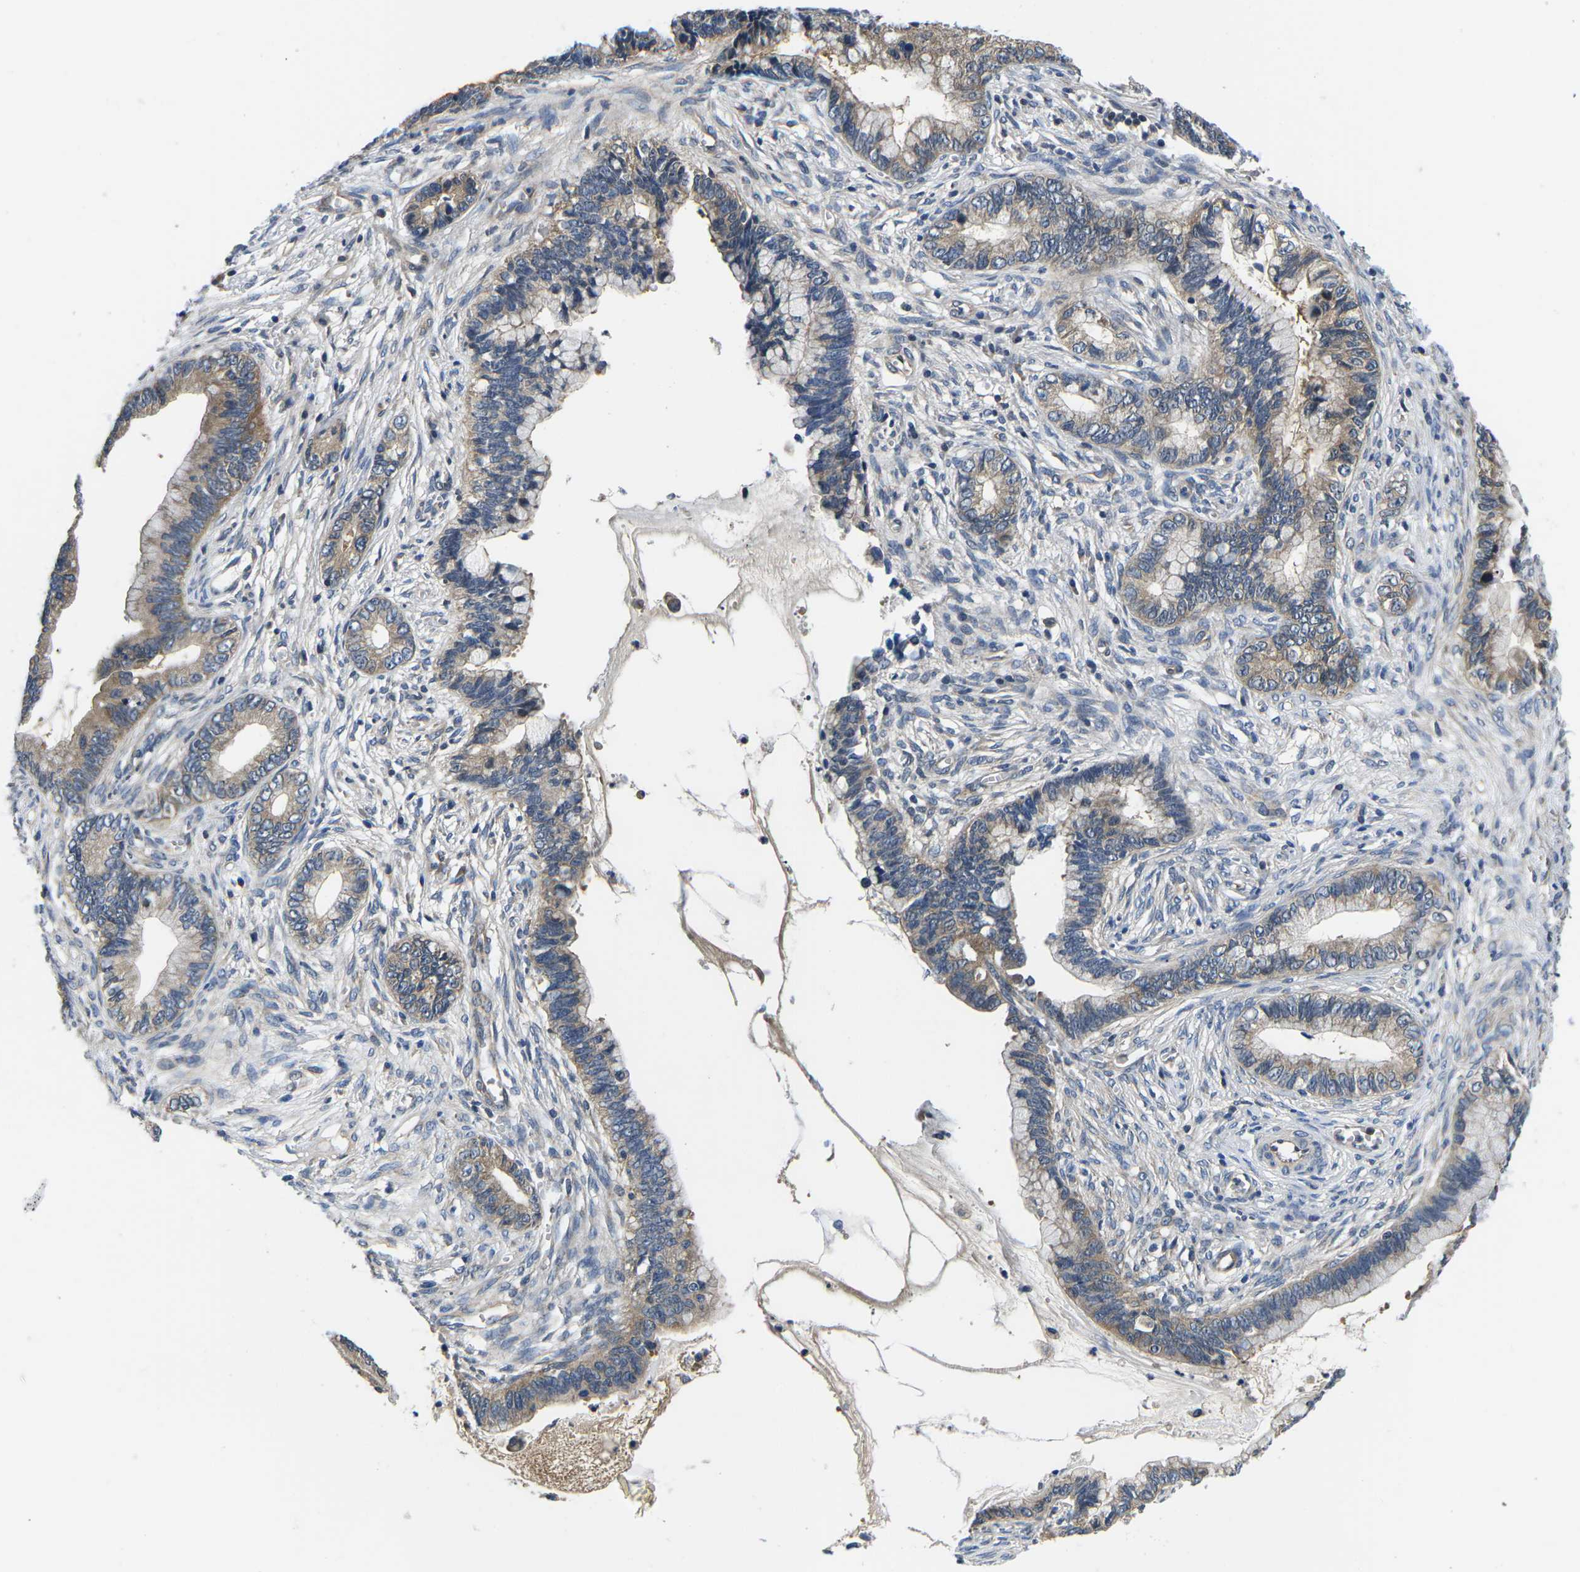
{"staining": {"intensity": "weak", "quantity": ">75%", "location": "cytoplasmic/membranous"}, "tissue": "cervical cancer", "cell_type": "Tumor cells", "image_type": "cancer", "snomed": [{"axis": "morphology", "description": "Adenocarcinoma, NOS"}, {"axis": "topography", "description": "Cervix"}], "caption": "The histopathology image displays staining of cervical cancer, revealing weak cytoplasmic/membranous protein expression (brown color) within tumor cells.", "gene": "GSK3B", "patient": {"sex": "female", "age": 44}}